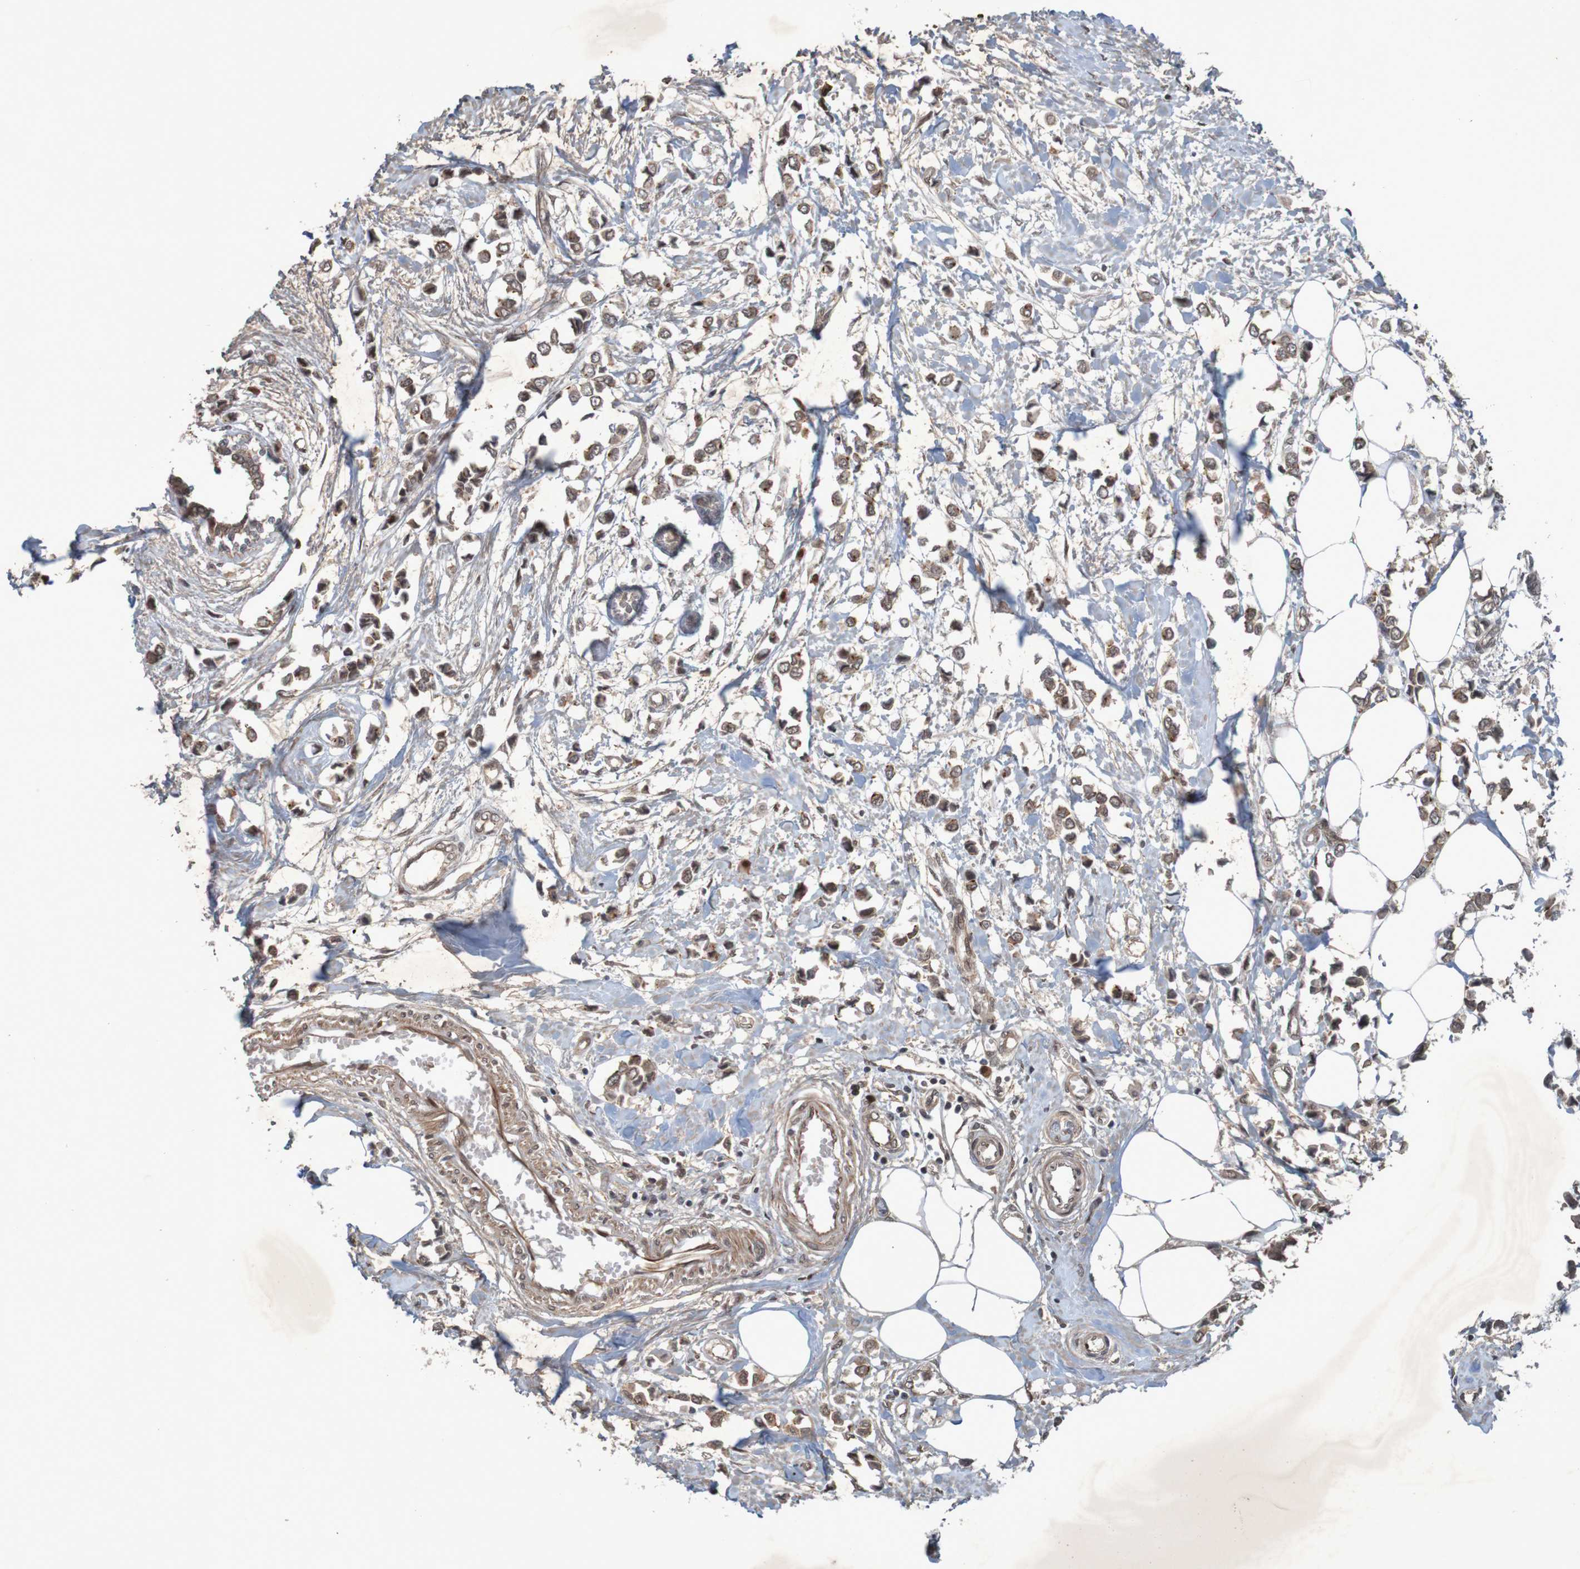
{"staining": {"intensity": "moderate", "quantity": ">75%", "location": "cytoplasmic/membranous"}, "tissue": "breast cancer", "cell_type": "Tumor cells", "image_type": "cancer", "snomed": [{"axis": "morphology", "description": "Lobular carcinoma"}, {"axis": "topography", "description": "Breast"}], "caption": "Protein expression analysis of human breast cancer (lobular carcinoma) reveals moderate cytoplasmic/membranous expression in approximately >75% of tumor cells. (IHC, brightfield microscopy, high magnification).", "gene": "ARHGEF11", "patient": {"sex": "female", "age": 51}}